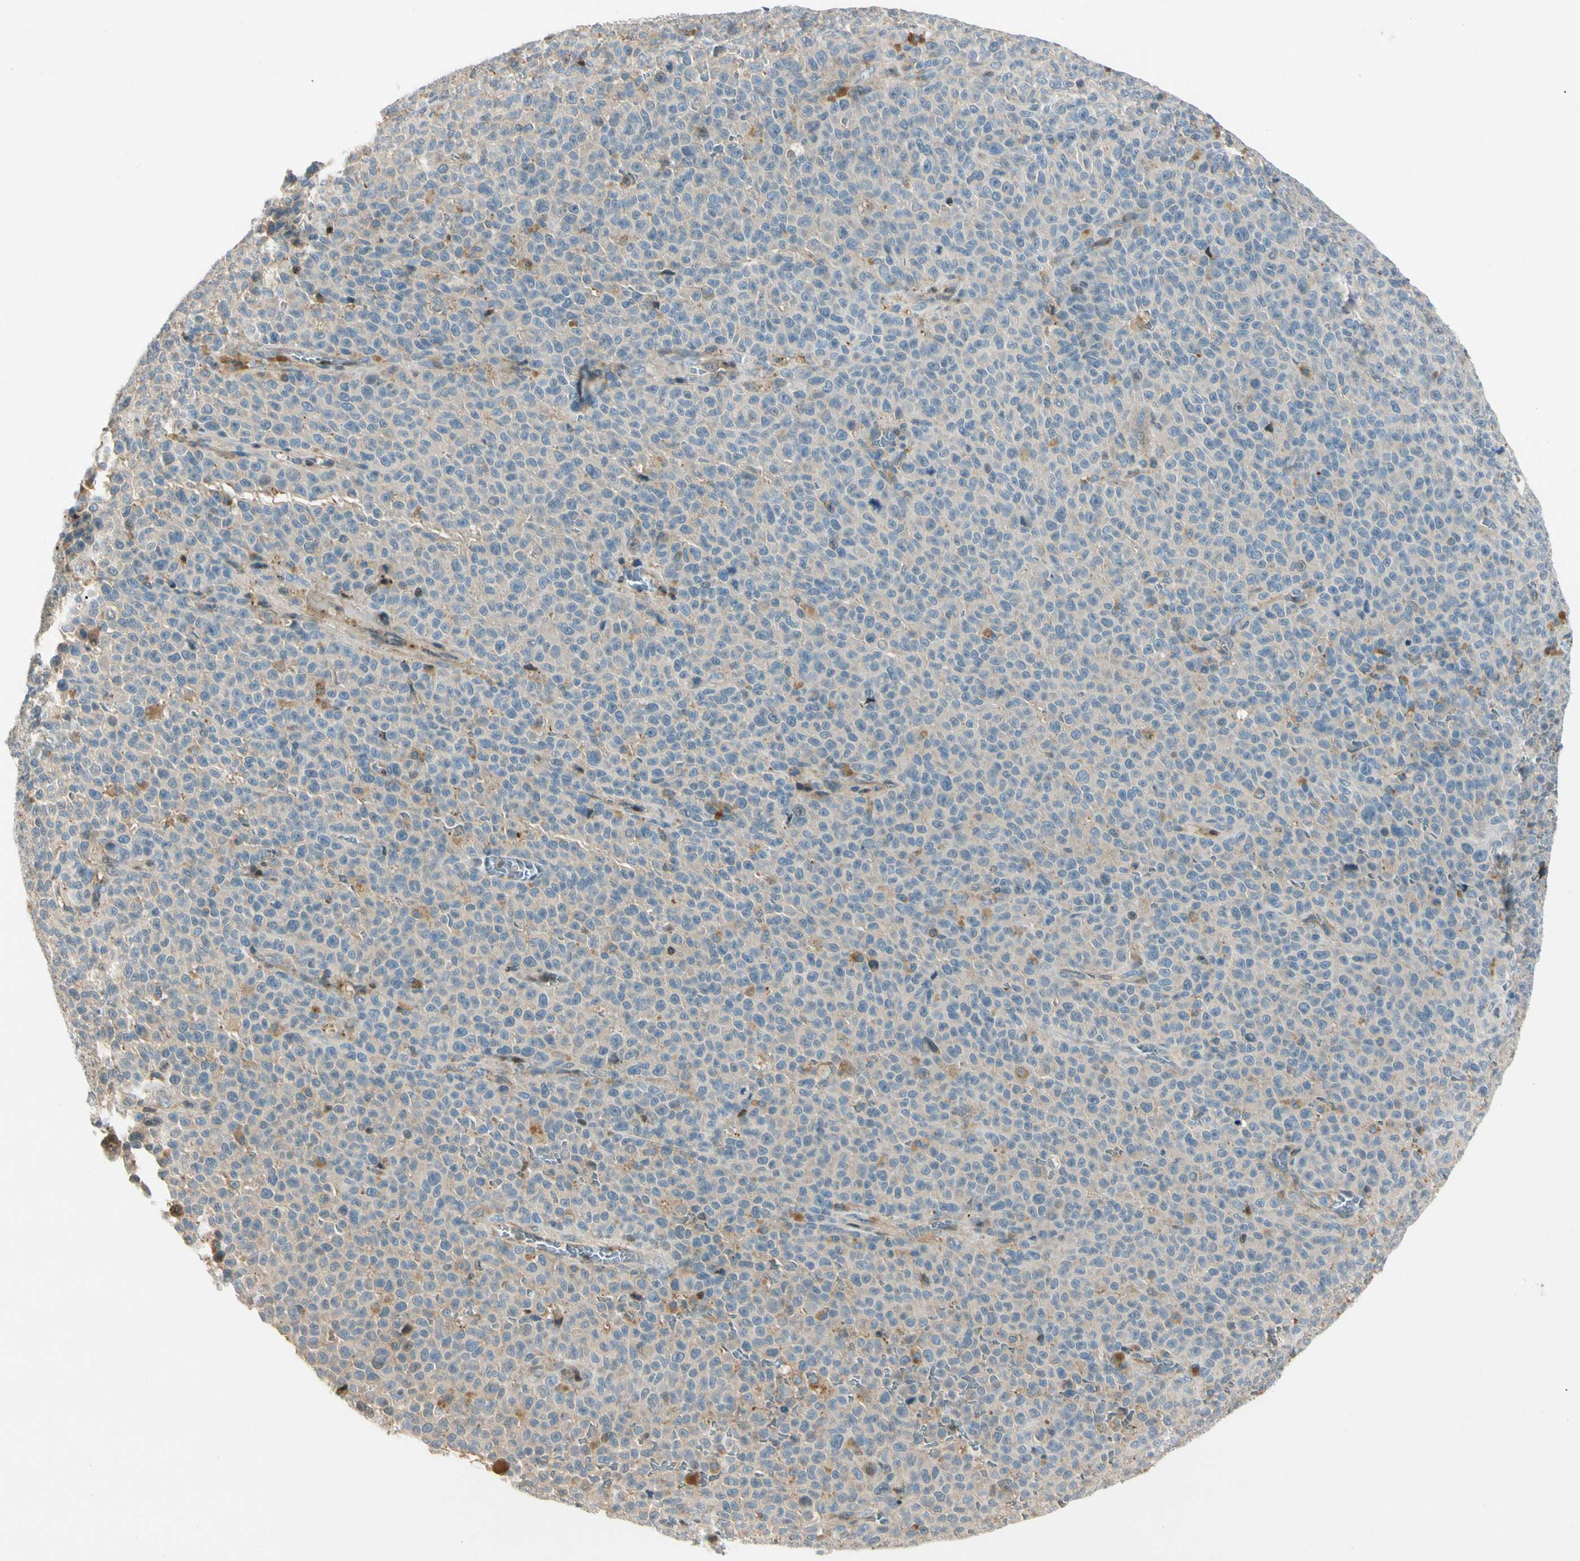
{"staining": {"intensity": "weak", "quantity": "25%-75%", "location": "cytoplasmic/membranous"}, "tissue": "melanoma", "cell_type": "Tumor cells", "image_type": "cancer", "snomed": [{"axis": "morphology", "description": "Malignant melanoma, NOS"}, {"axis": "topography", "description": "Skin"}], "caption": "There is low levels of weak cytoplasmic/membranous expression in tumor cells of melanoma, as demonstrated by immunohistochemical staining (brown color).", "gene": "CDH6", "patient": {"sex": "female", "age": 82}}